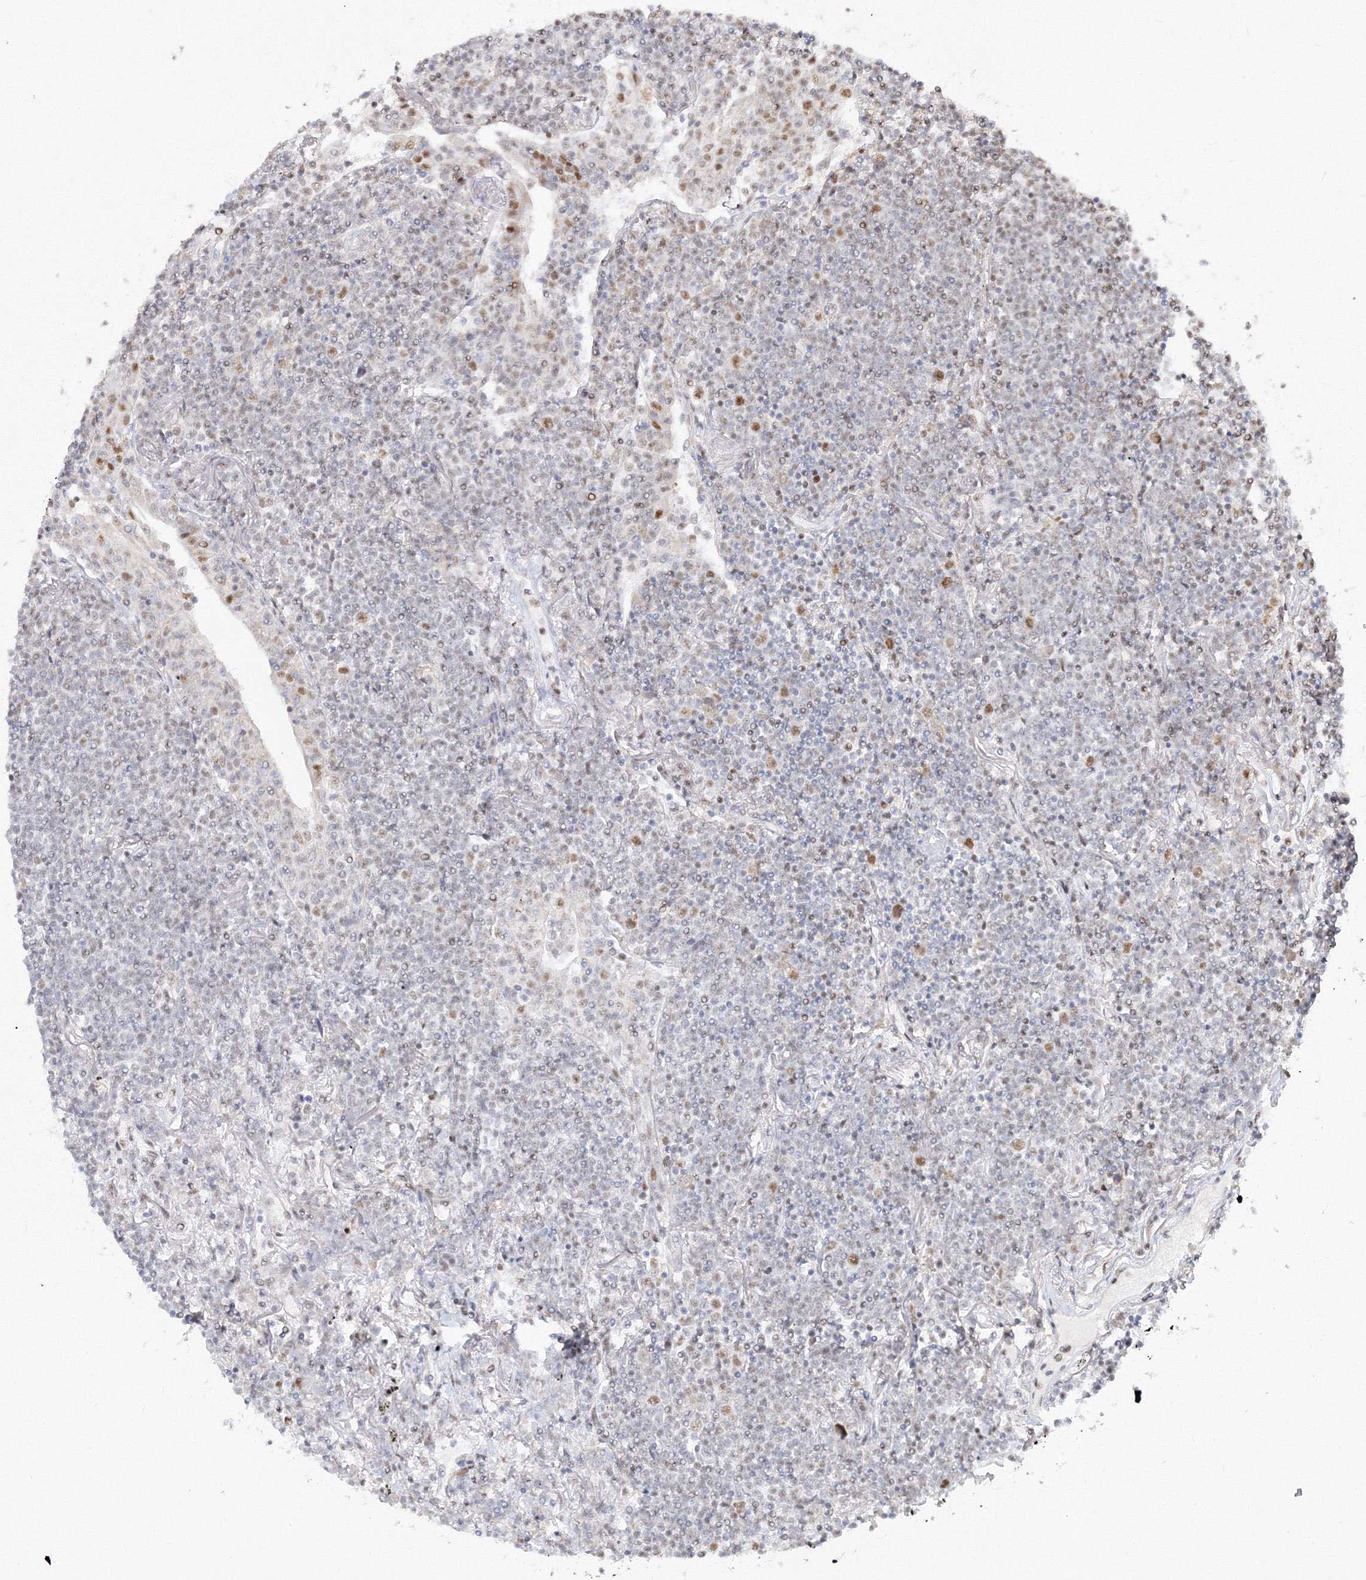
{"staining": {"intensity": "negative", "quantity": "none", "location": "none"}, "tissue": "lymphoma", "cell_type": "Tumor cells", "image_type": "cancer", "snomed": [{"axis": "morphology", "description": "Malignant lymphoma, non-Hodgkin's type, Low grade"}, {"axis": "topography", "description": "Lung"}], "caption": "This is an immunohistochemistry (IHC) micrograph of human low-grade malignant lymphoma, non-Hodgkin's type. There is no positivity in tumor cells.", "gene": "PPP4R2", "patient": {"sex": "female", "age": 71}}